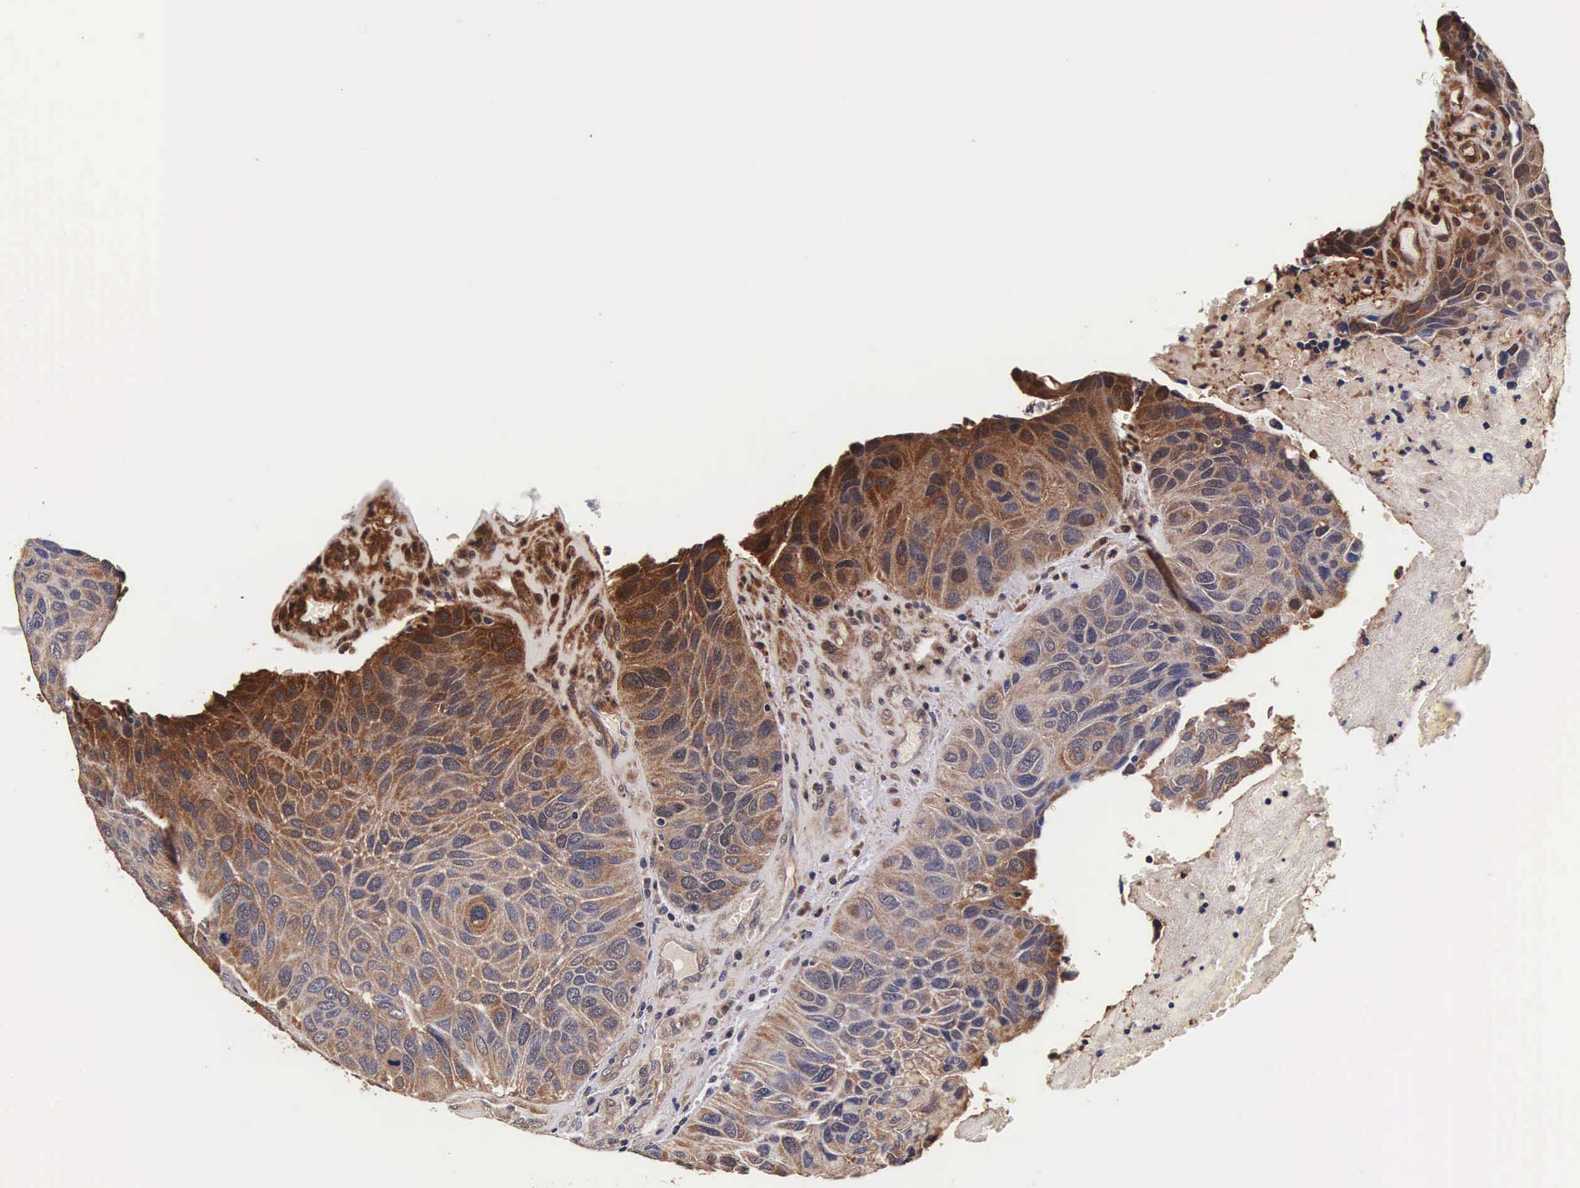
{"staining": {"intensity": "moderate", "quantity": ">75%", "location": "cytoplasmic/membranous,nuclear"}, "tissue": "urothelial cancer", "cell_type": "Tumor cells", "image_type": "cancer", "snomed": [{"axis": "morphology", "description": "Urothelial carcinoma, High grade"}, {"axis": "topography", "description": "Urinary bladder"}], "caption": "Immunohistochemical staining of human urothelial cancer displays moderate cytoplasmic/membranous and nuclear protein expression in approximately >75% of tumor cells.", "gene": "TECPR2", "patient": {"sex": "male", "age": 66}}